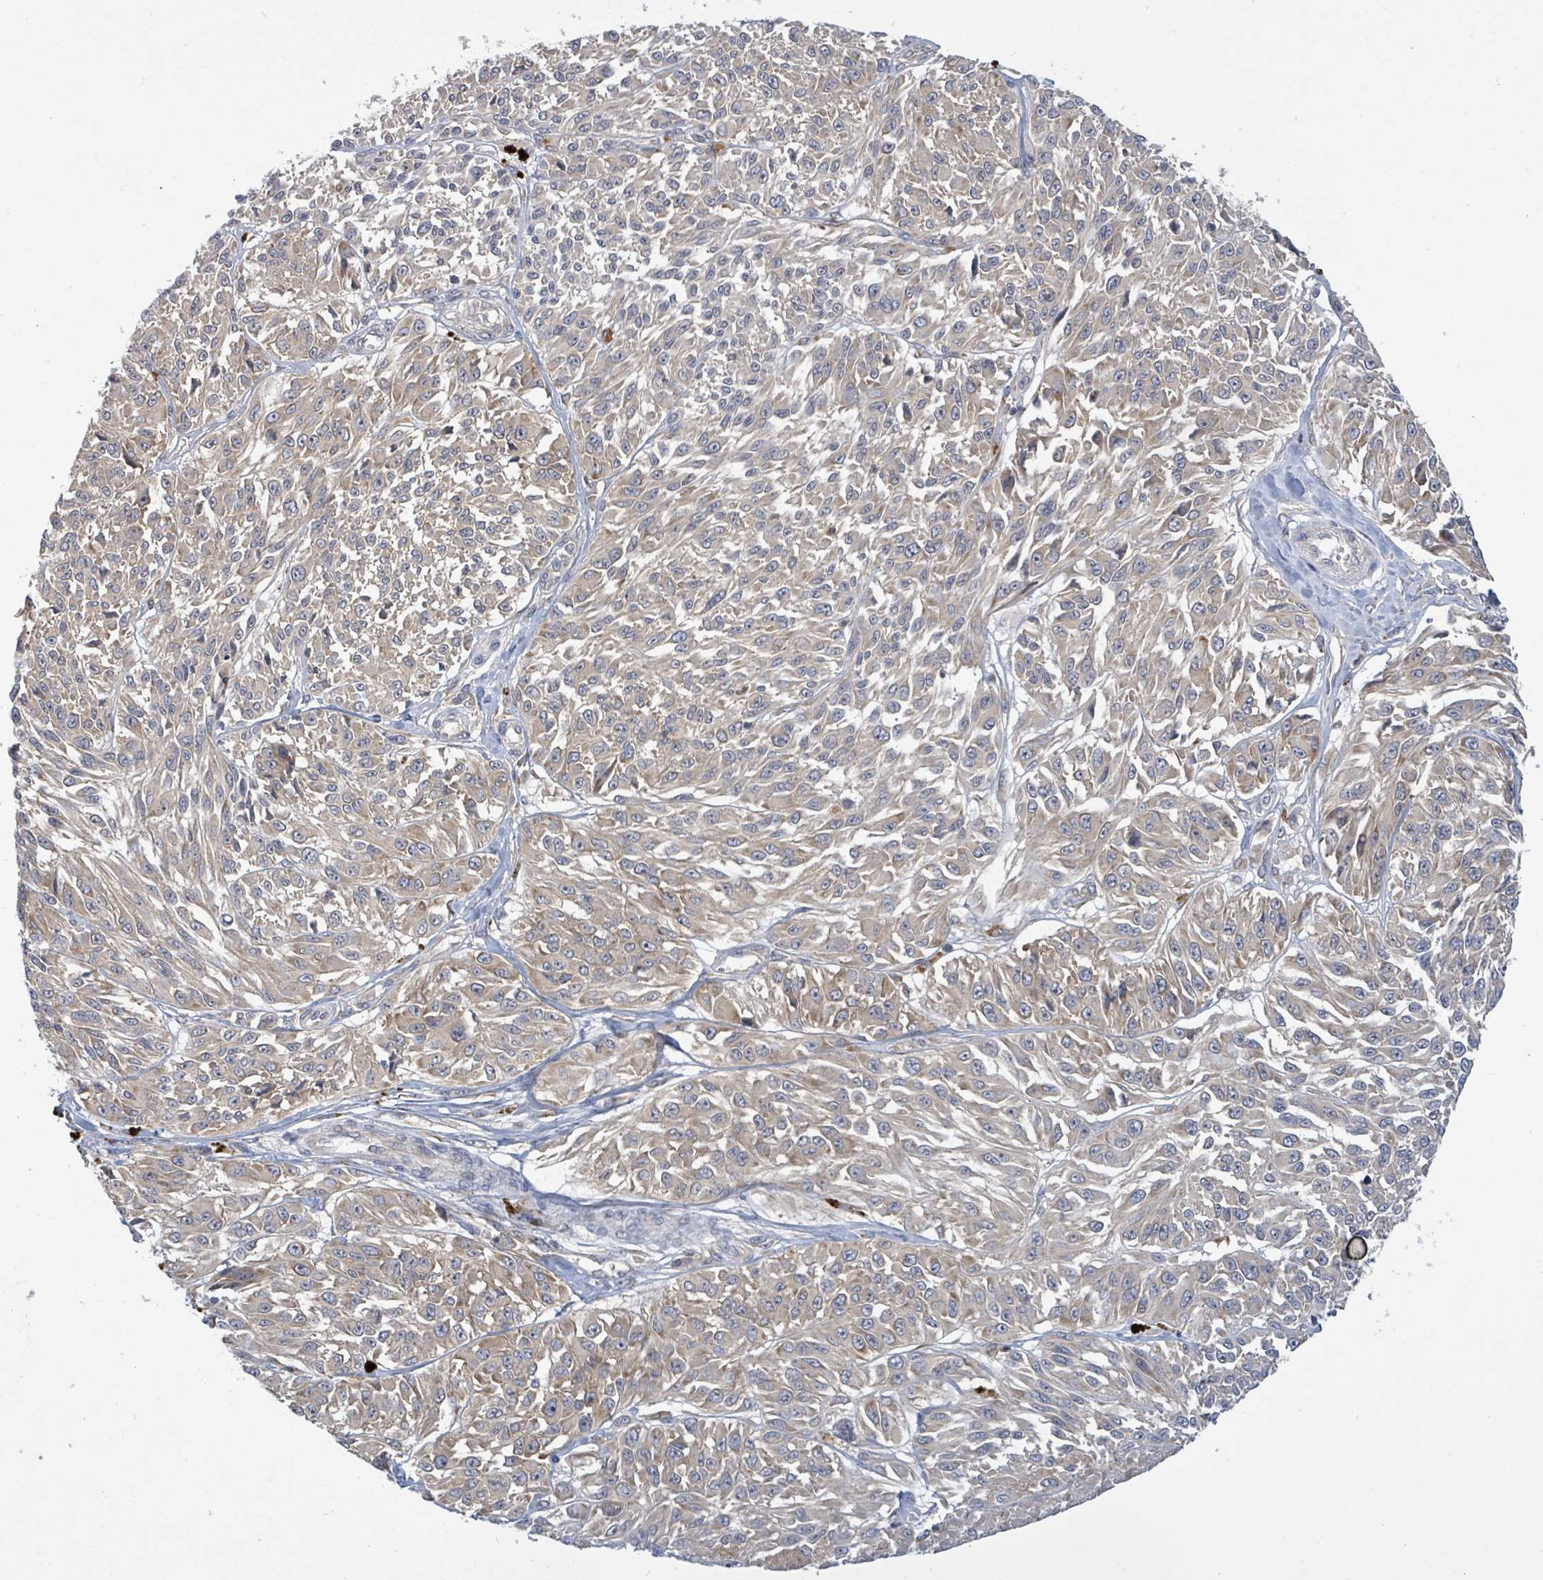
{"staining": {"intensity": "weak", "quantity": "<25%", "location": "cytoplasmic/membranous"}, "tissue": "melanoma", "cell_type": "Tumor cells", "image_type": "cancer", "snomed": [{"axis": "morphology", "description": "Malignant melanoma, NOS"}, {"axis": "topography", "description": "Skin"}], "caption": "A micrograph of human malignant melanoma is negative for staining in tumor cells.", "gene": "SERPINE3", "patient": {"sex": "male", "age": 94}}